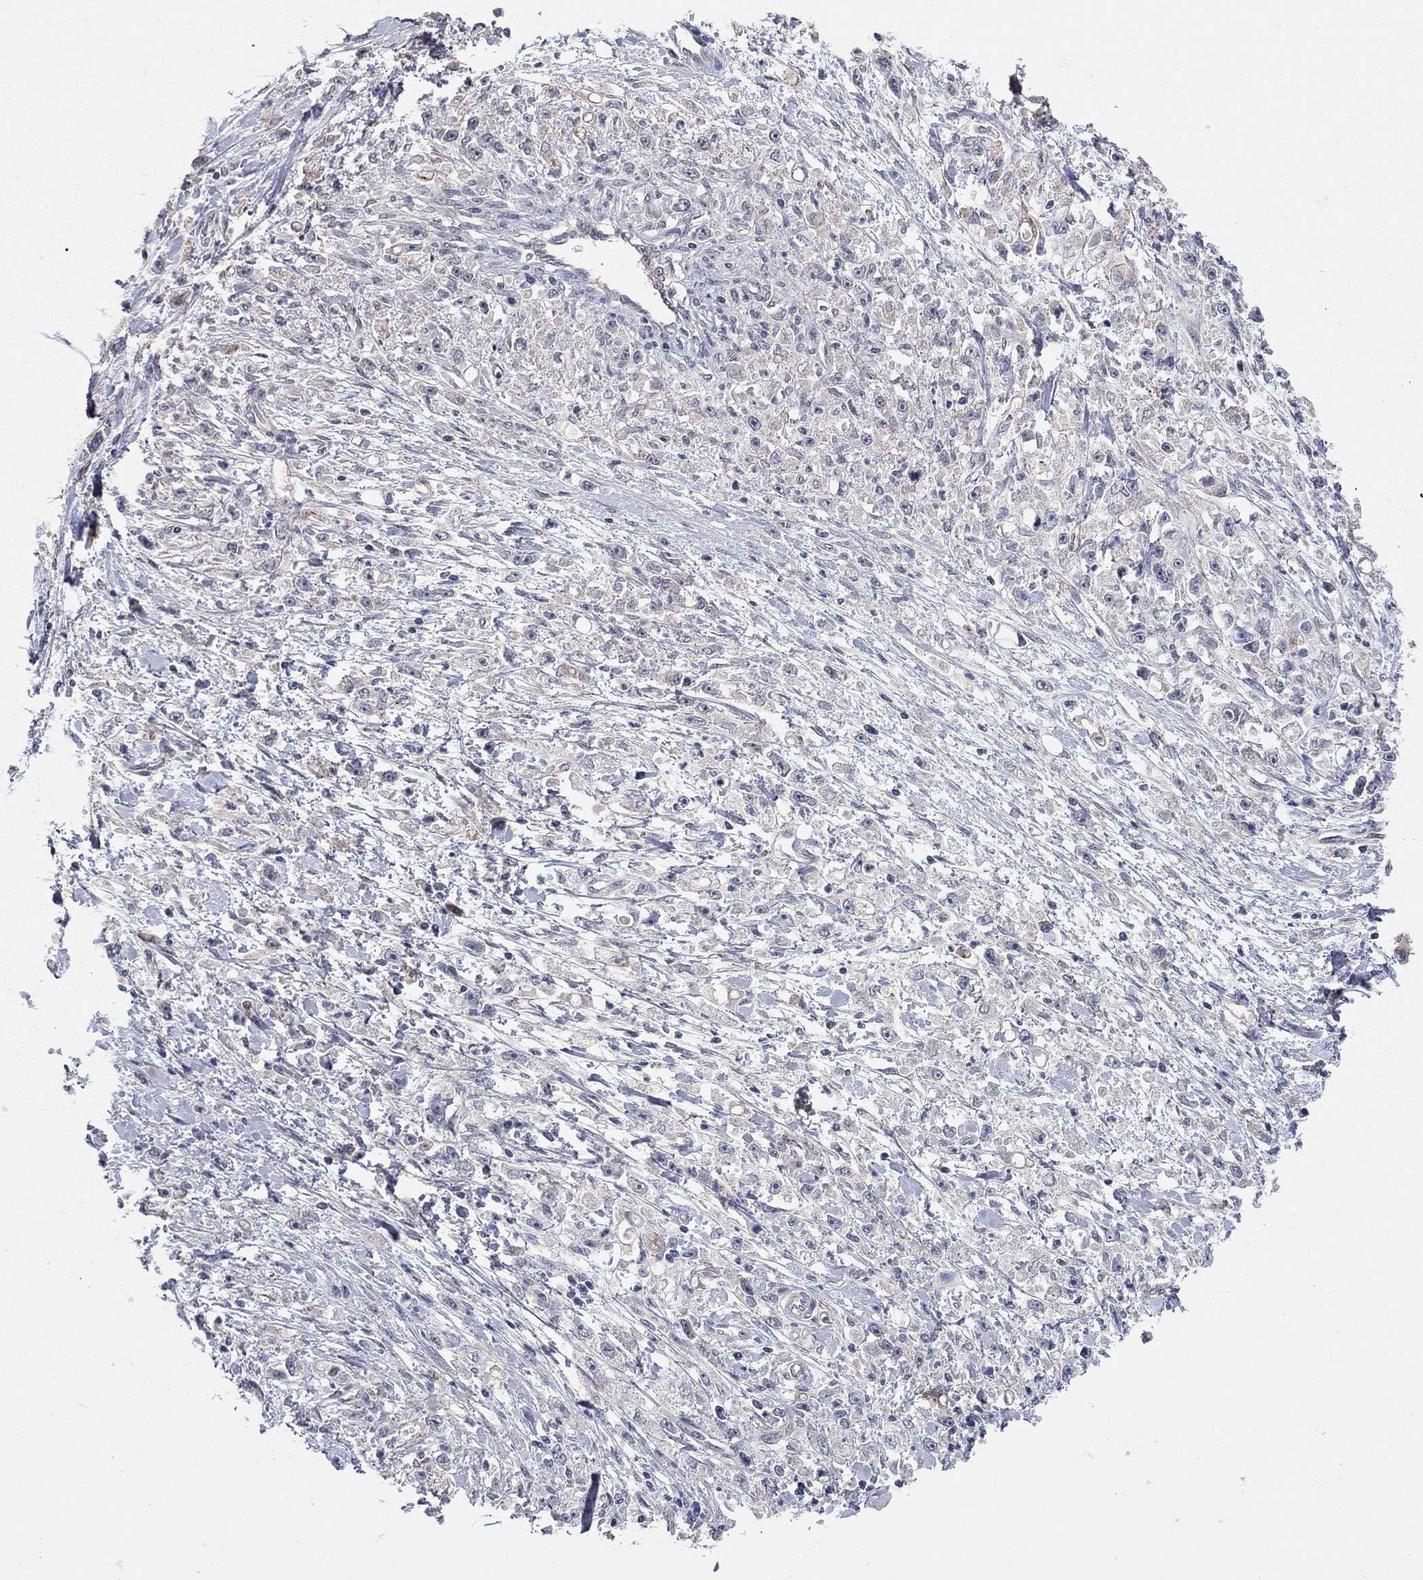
{"staining": {"intensity": "negative", "quantity": "none", "location": "none"}, "tissue": "stomach cancer", "cell_type": "Tumor cells", "image_type": "cancer", "snomed": [{"axis": "morphology", "description": "Adenocarcinoma, NOS"}, {"axis": "topography", "description": "Stomach"}], "caption": "Stomach cancer (adenocarcinoma) stained for a protein using IHC displays no positivity tumor cells.", "gene": "WASF3", "patient": {"sex": "female", "age": 59}}